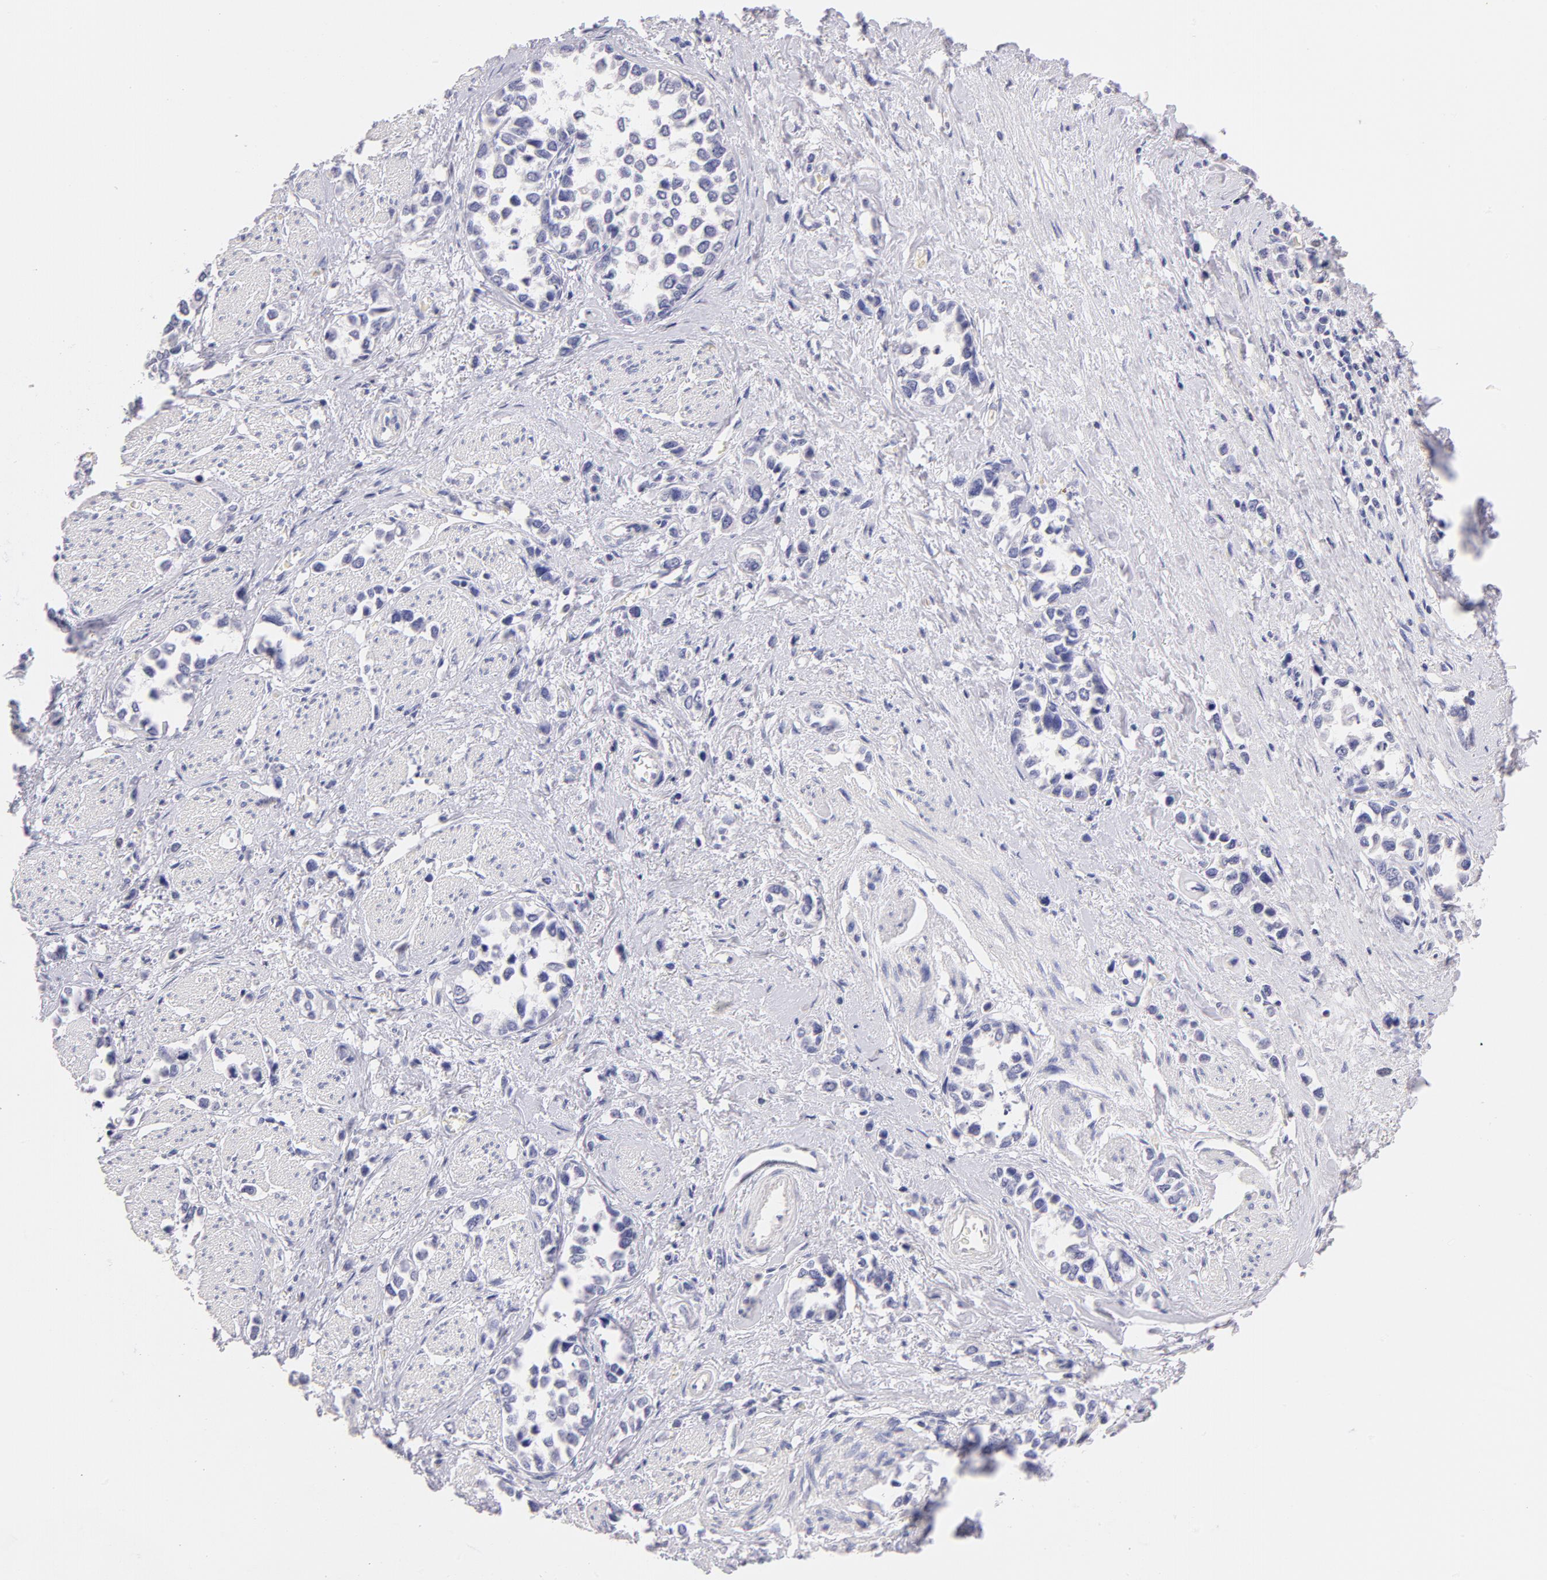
{"staining": {"intensity": "negative", "quantity": "none", "location": "none"}, "tissue": "stomach cancer", "cell_type": "Tumor cells", "image_type": "cancer", "snomed": [{"axis": "morphology", "description": "Adenocarcinoma, NOS"}, {"axis": "topography", "description": "Stomach, upper"}], "caption": "An IHC histopathology image of stomach cancer (adenocarcinoma) is shown. There is no staining in tumor cells of stomach cancer (adenocarcinoma).", "gene": "CD44", "patient": {"sex": "male", "age": 76}}